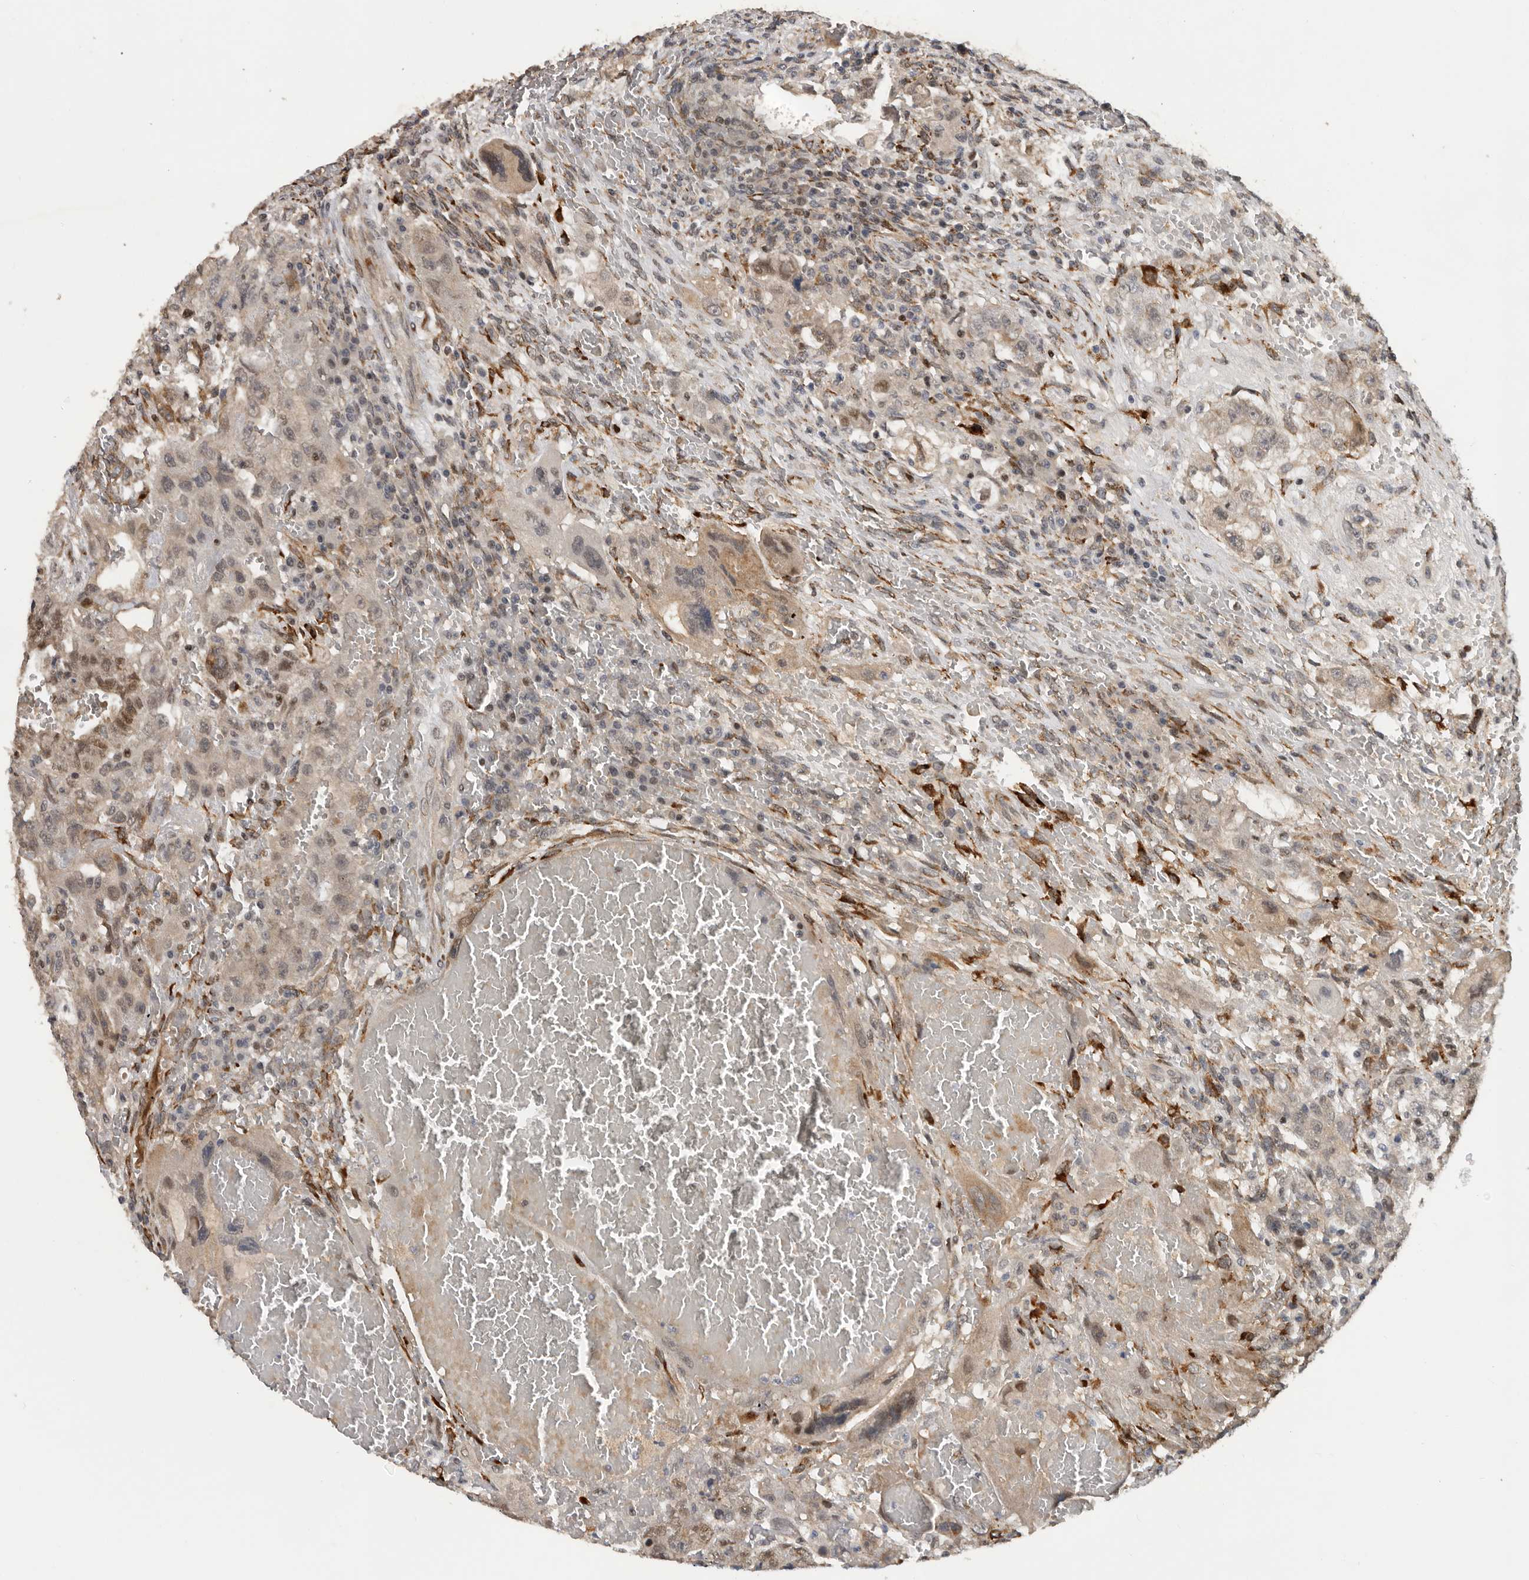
{"staining": {"intensity": "moderate", "quantity": ">75%", "location": "nuclear"}, "tissue": "testis cancer", "cell_type": "Tumor cells", "image_type": "cancer", "snomed": [{"axis": "morphology", "description": "Carcinoma, Embryonal, NOS"}, {"axis": "topography", "description": "Testis"}], "caption": "Testis embryonal carcinoma stained with DAB immunohistochemistry reveals medium levels of moderate nuclear expression in about >75% of tumor cells.", "gene": "HENMT1", "patient": {"sex": "male", "age": 26}}